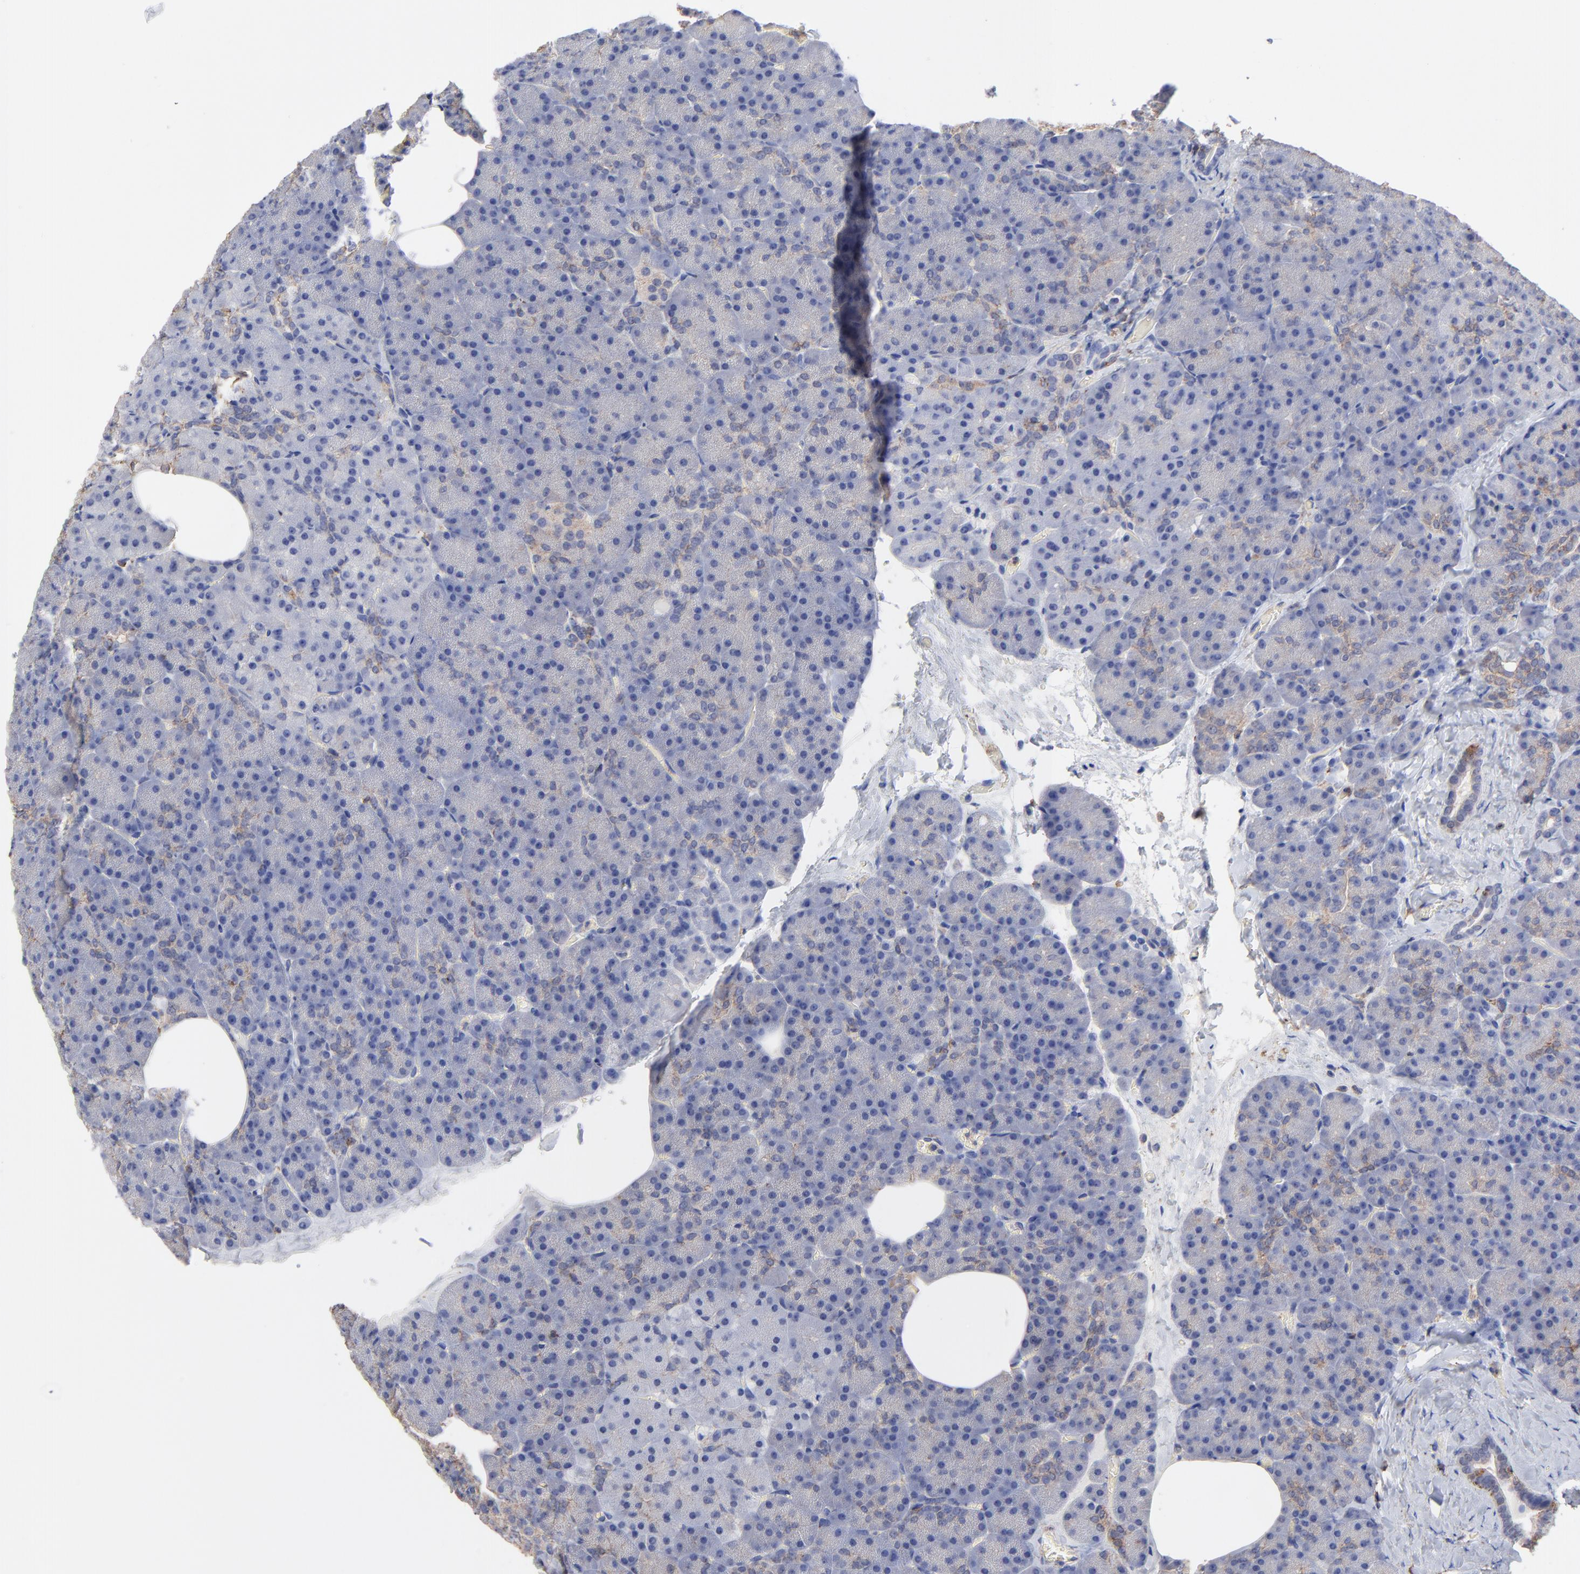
{"staining": {"intensity": "weak", "quantity": ">75%", "location": "cytoplasmic/membranous"}, "tissue": "carcinoid", "cell_type": "Tumor cells", "image_type": "cancer", "snomed": [{"axis": "morphology", "description": "Normal tissue, NOS"}, {"axis": "morphology", "description": "Carcinoid, malignant, NOS"}, {"axis": "topography", "description": "Pancreas"}], "caption": "Human carcinoid stained for a protein (brown) reveals weak cytoplasmic/membranous positive staining in approximately >75% of tumor cells.", "gene": "ASL", "patient": {"sex": "female", "age": 35}}